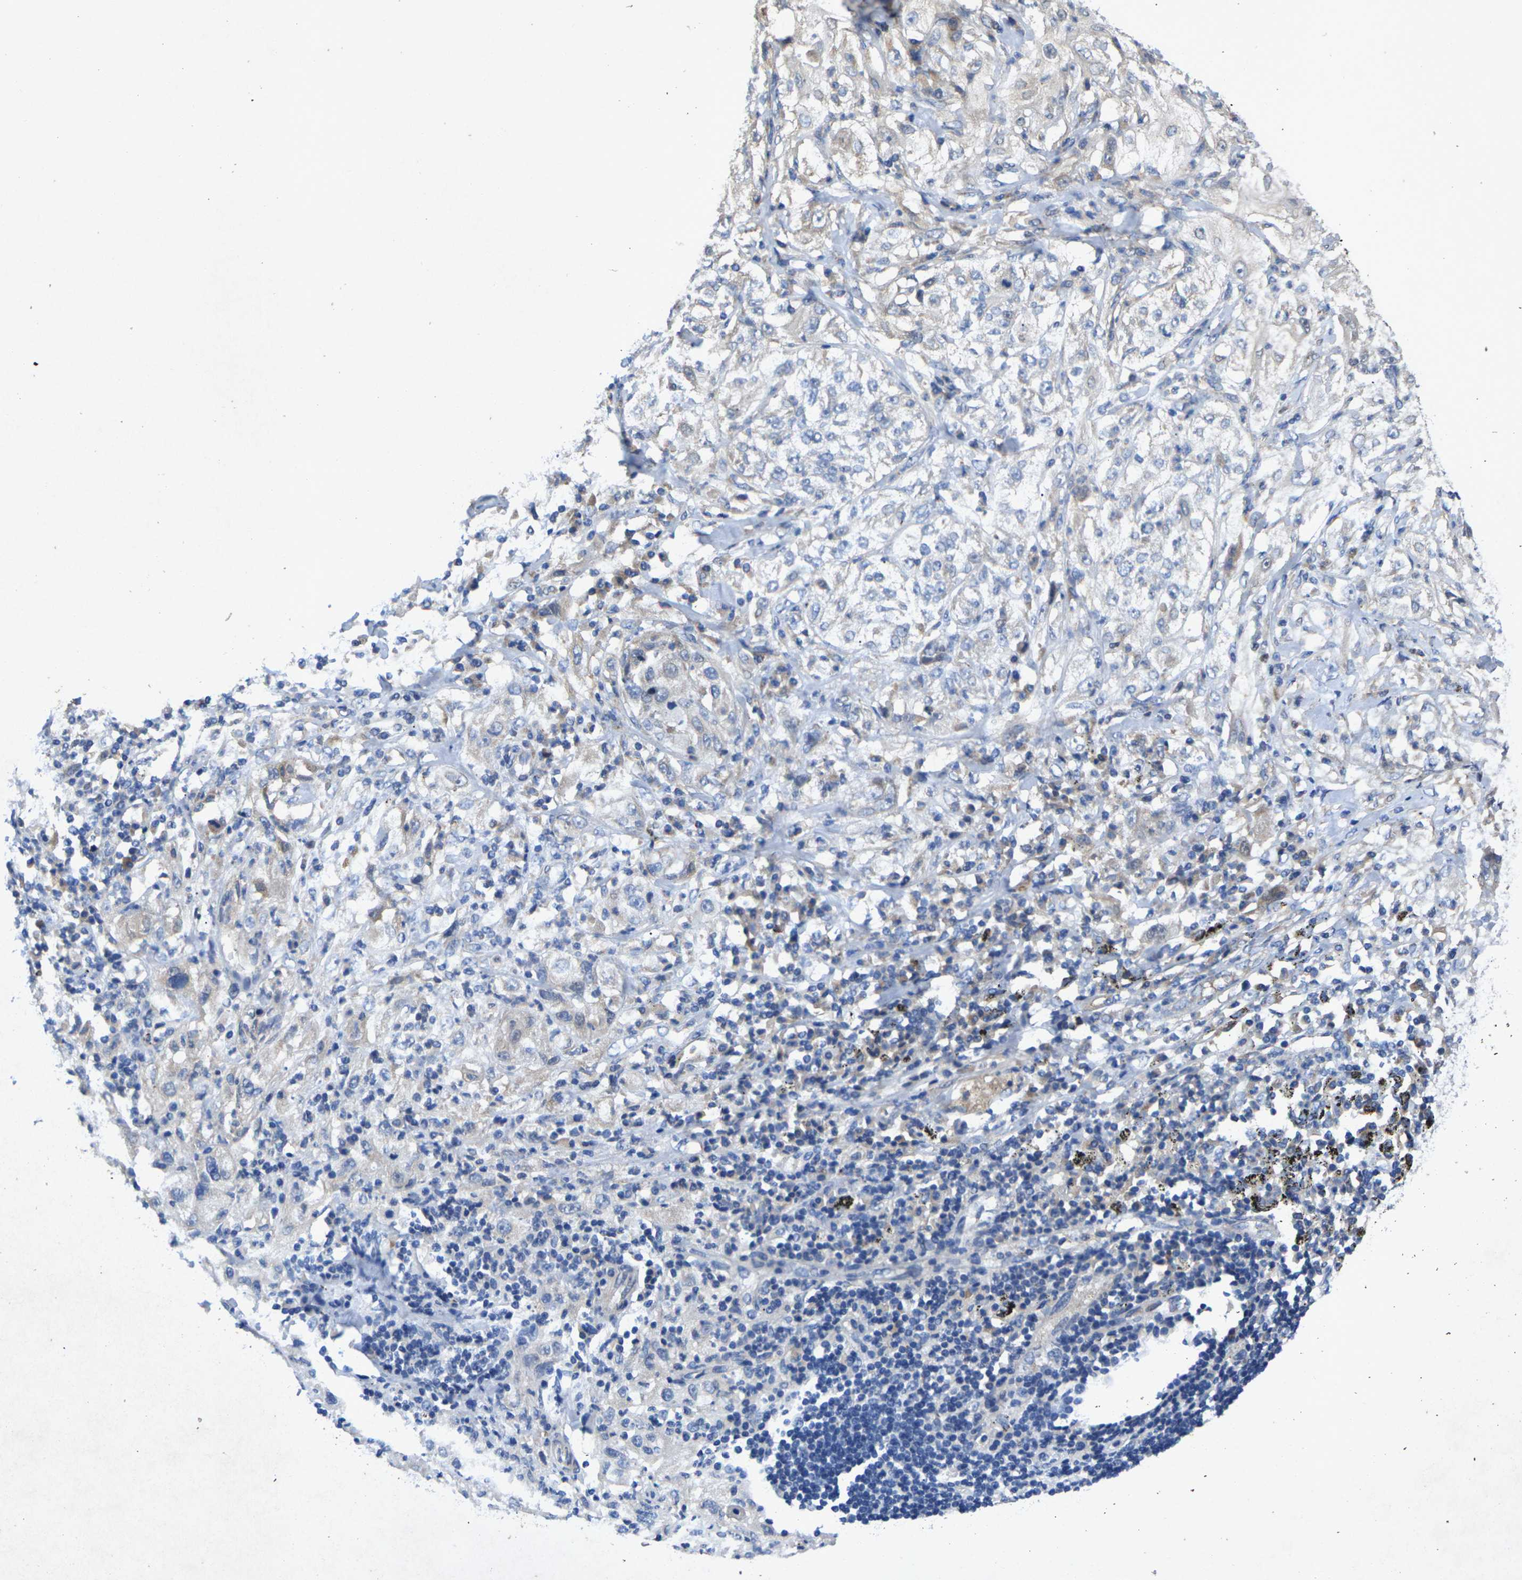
{"staining": {"intensity": "negative", "quantity": "none", "location": "none"}, "tissue": "lung cancer", "cell_type": "Tumor cells", "image_type": "cancer", "snomed": [{"axis": "morphology", "description": "Inflammation, NOS"}, {"axis": "morphology", "description": "Squamous cell carcinoma, NOS"}, {"axis": "topography", "description": "Lymph node"}, {"axis": "topography", "description": "Soft tissue"}, {"axis": "topography", "description": "Lung"}], "caption": "Immunohistochemistry histopathology image of neoplastic tissue: lung cancer (squamous cell carcinoma) stained with DAB displays no significant protein positivity in tumor cells.", "gene": "KIF1B", "patient": {"sex": "male", "age": 66}}